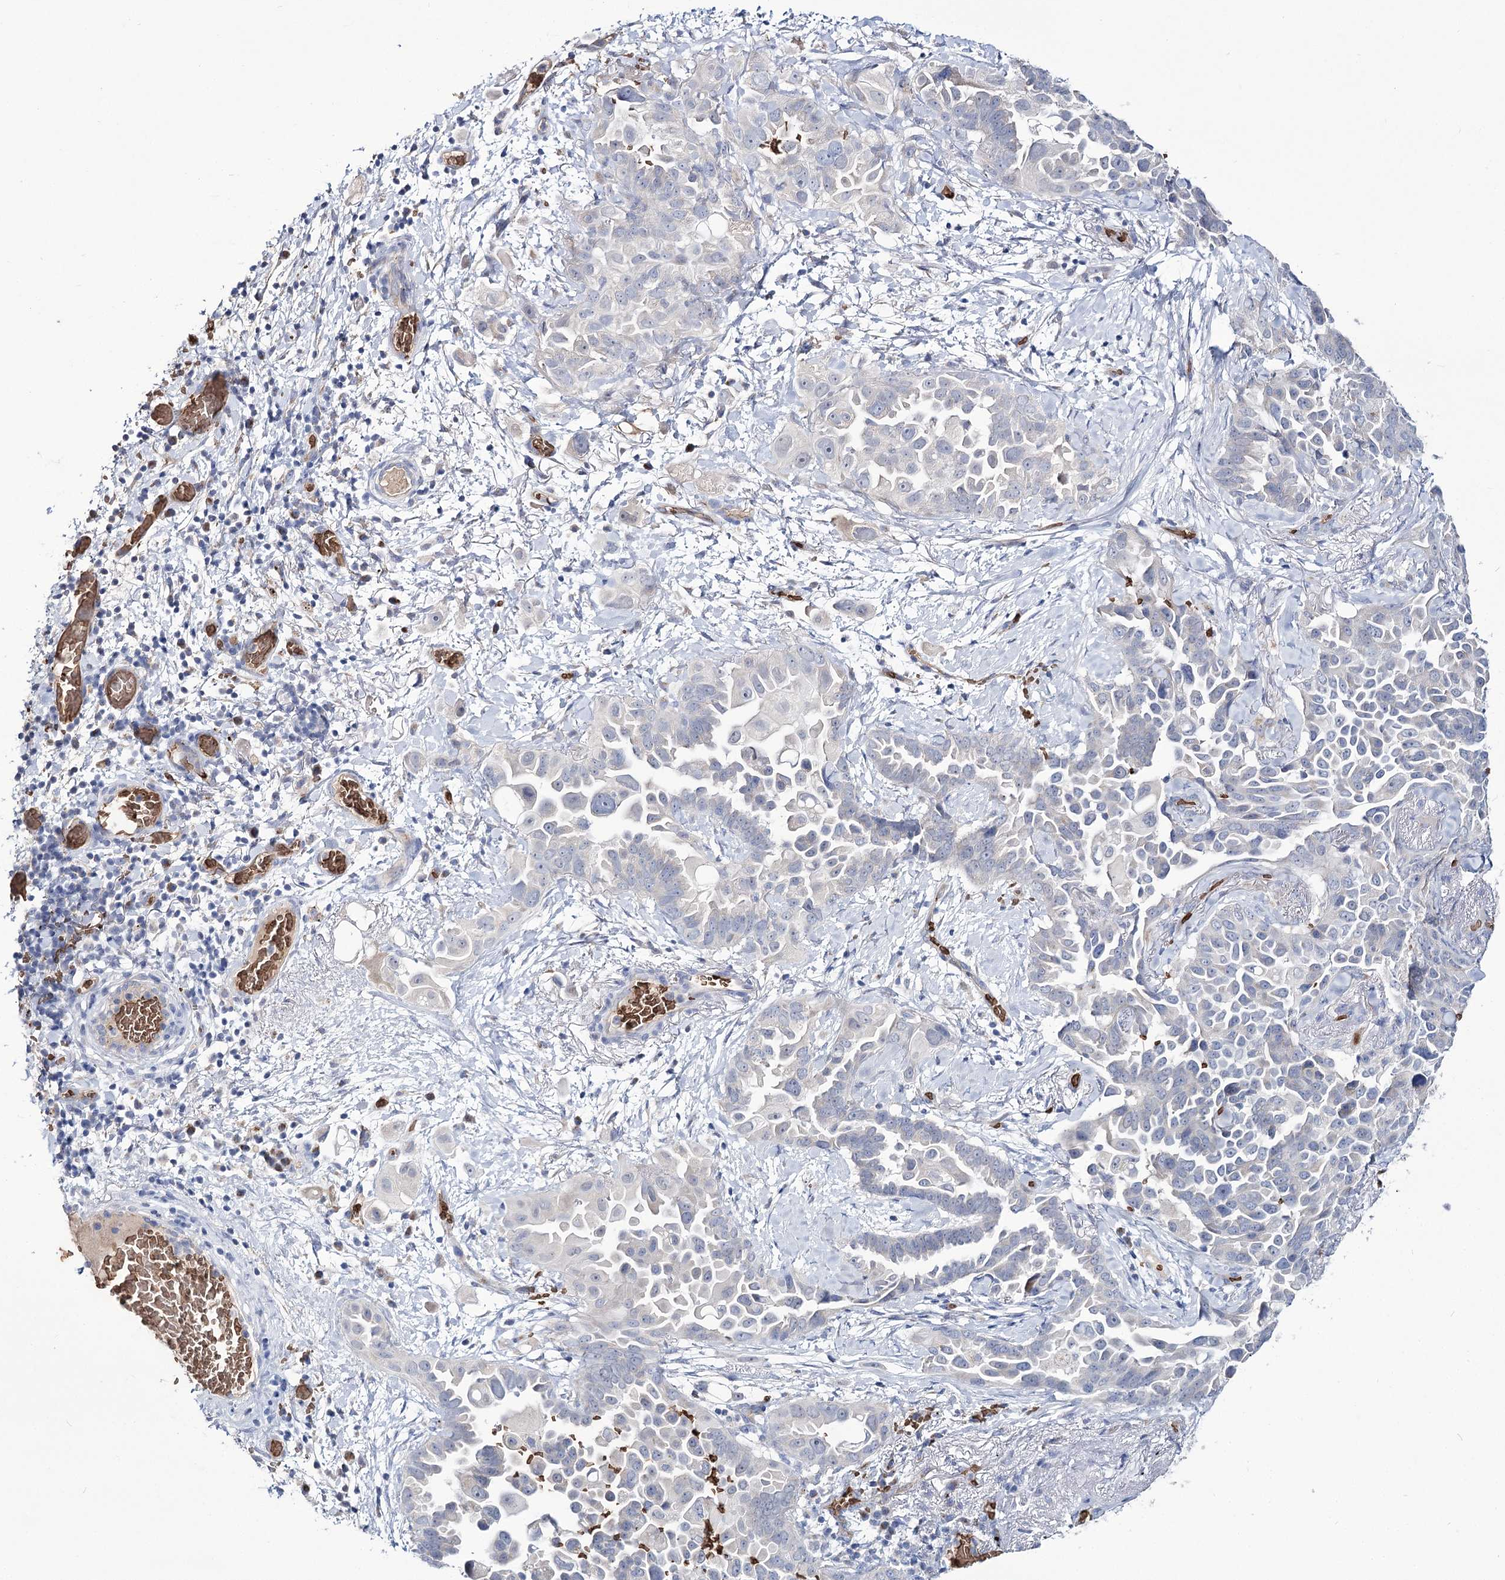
{"staining": {"intensity": "negative", "quantity": "none", "location": "none"}, "tissue": "lung cancer", "cell_type": "Tumor cells", "image_type": "cancer", "snomed": [{"axis": "morphology", "description": "Adenocarcinoma, NOS"}, {"axis": "topography", "description": "Lung"}], "caption": "The histopathology image shows no staining of tumor cells in lung cancer.", "gene": "GBF1", "patient": {"sex": "female", "age": 67}}